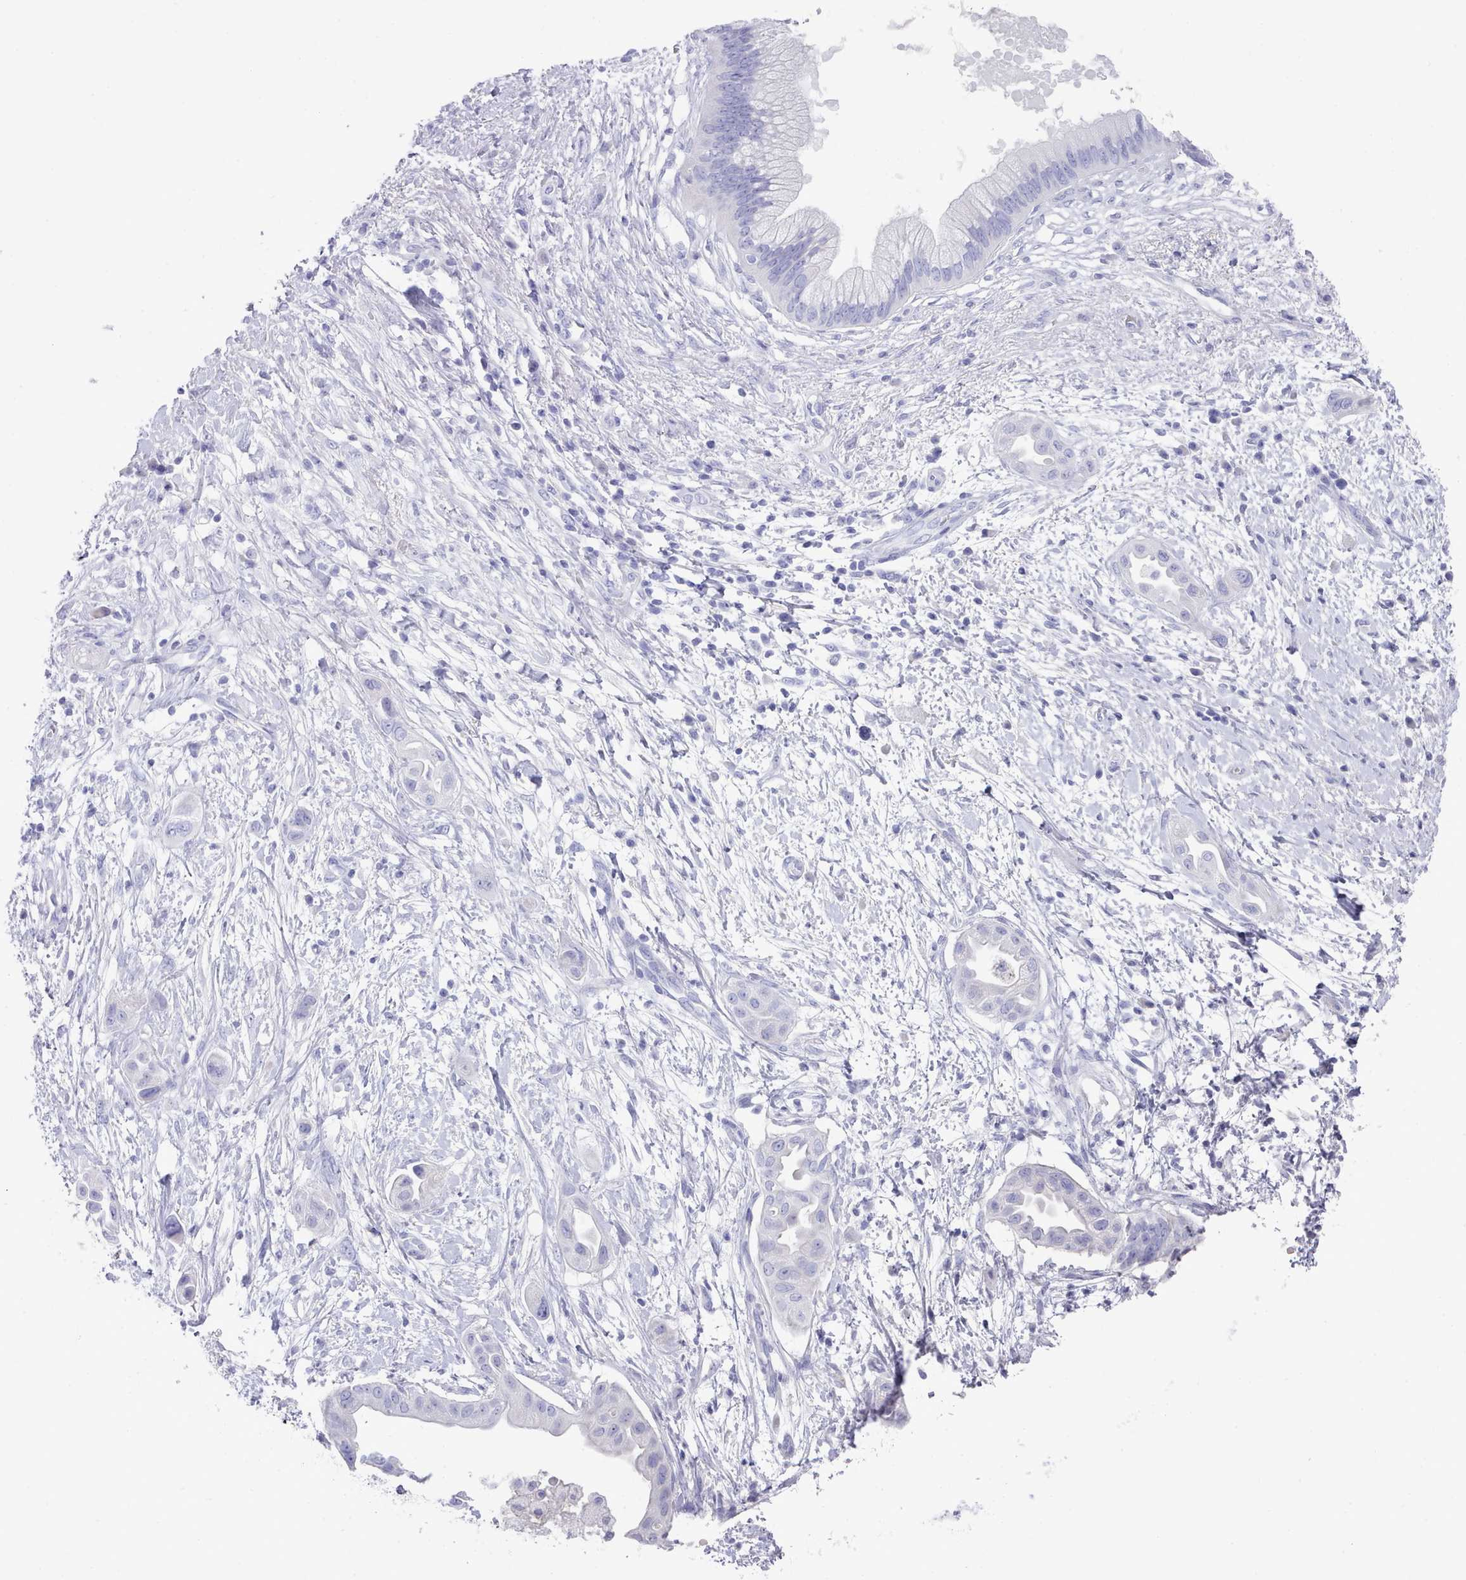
{"staining": {"intensity": "negative", "quantity": "none", "location": "none"}, "tissue": "pancreatic cancer", "cell_type": "Tumor cells", "image_type": "cancer", "snomed": [{"axis": "morphology", "description": "Adenocarcinoma, NOS"}, {"axis": "topography", "description": "Pancreas"}], "caption": "Immunohistochemical staining of pancreatic adenocarcinoma exhibits no significant staining in tumor cells.", "gene": "LRRC37A", "patient": {"sex": "male", "age": 68}}